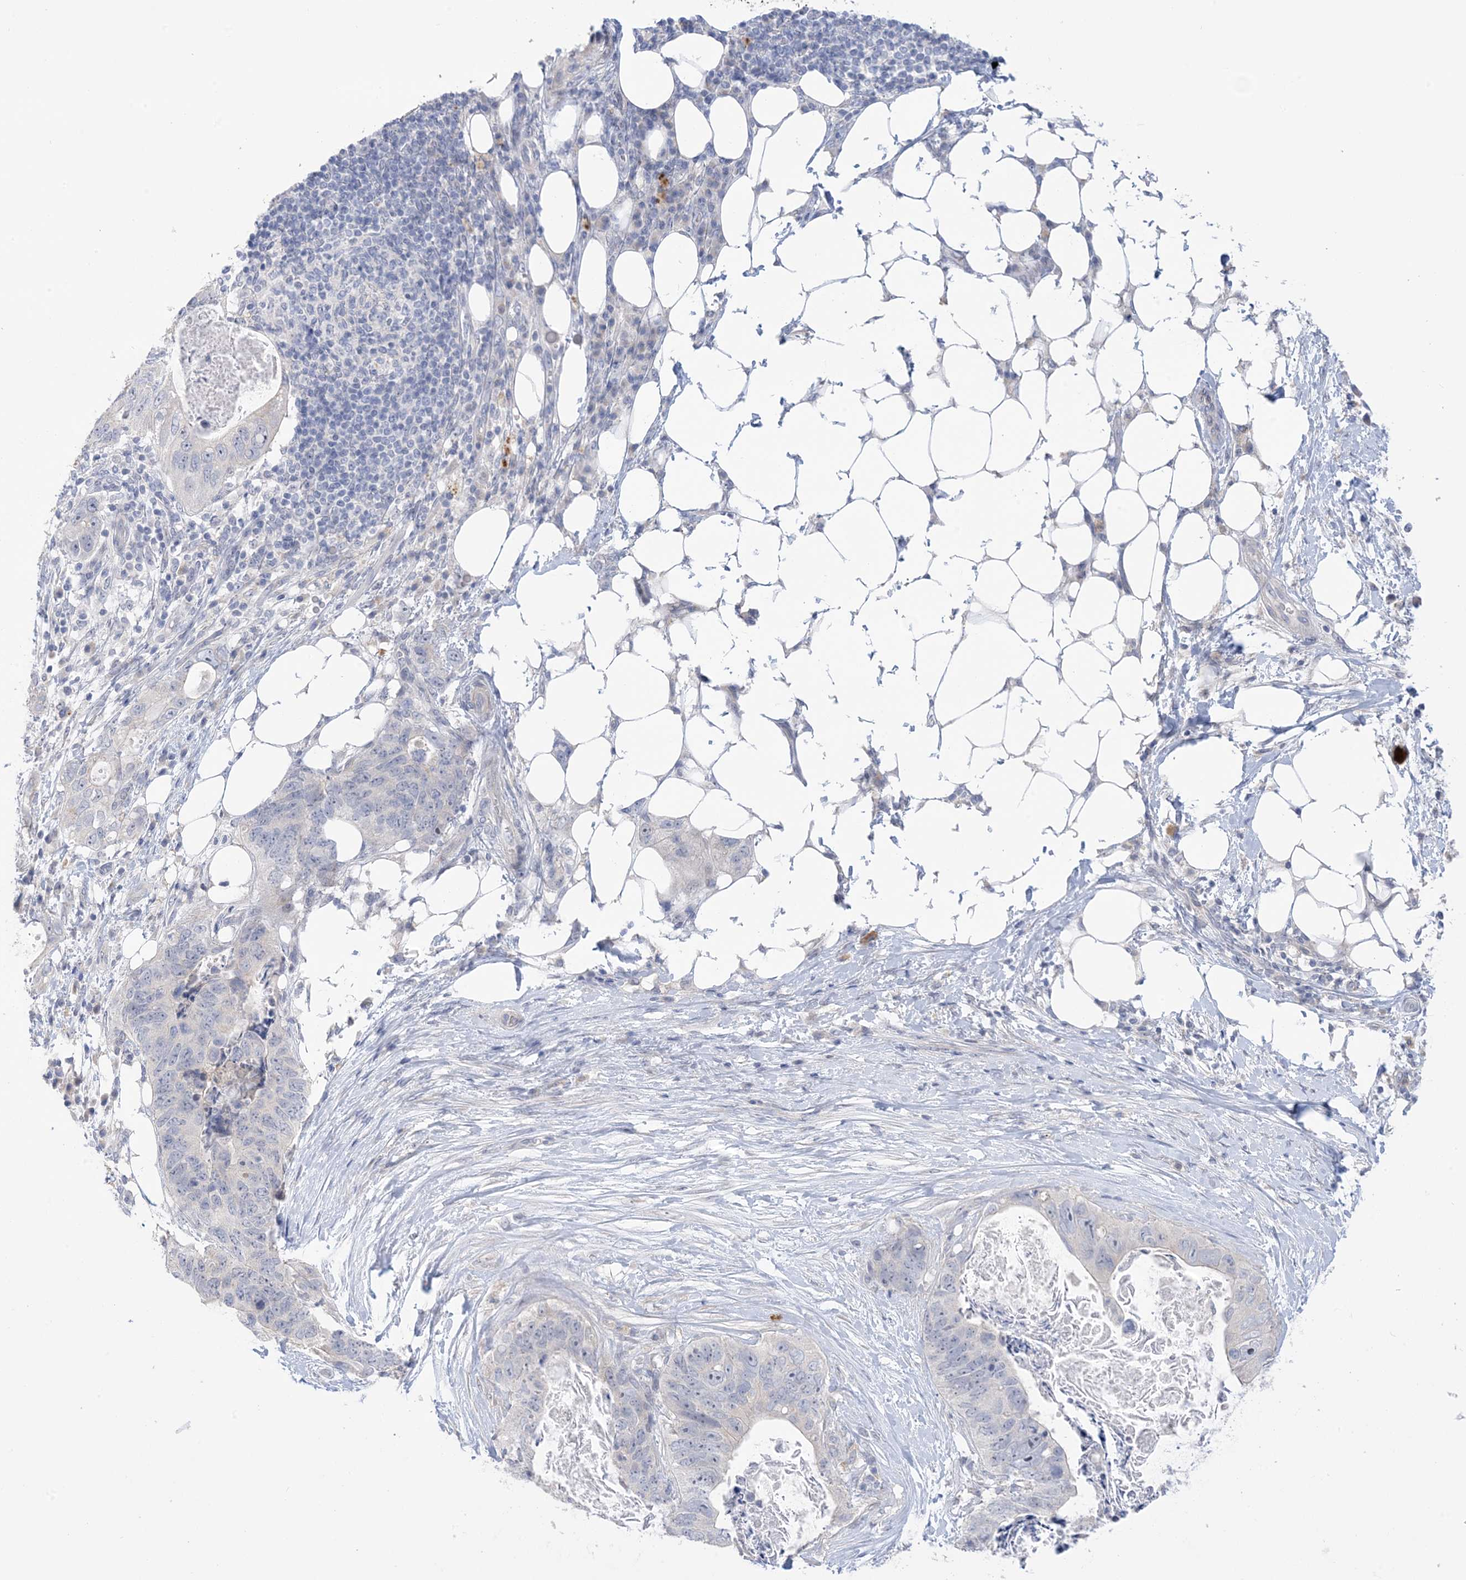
{"staining": {"intensity": "negative", "quantity": "none", "location": "none"}, "tissue": "stomach cancer", "cell_type": "Tumor cells", "image_type": "cancer", "snomed": [{"axis": "morphology", "description": "Adenocarcinoma, NOS"}, {"axis": "topography", "description": "Stomach"}], "caption": "A micrograph of stomach cancer stained for a protein exhibits no brown staining in tumor cells. (Immunohistochemistry (ihc), brightfield microscopy, high magnification).", "gene": "TTYH1", "patient": {"sex": "female", "age": 89}}